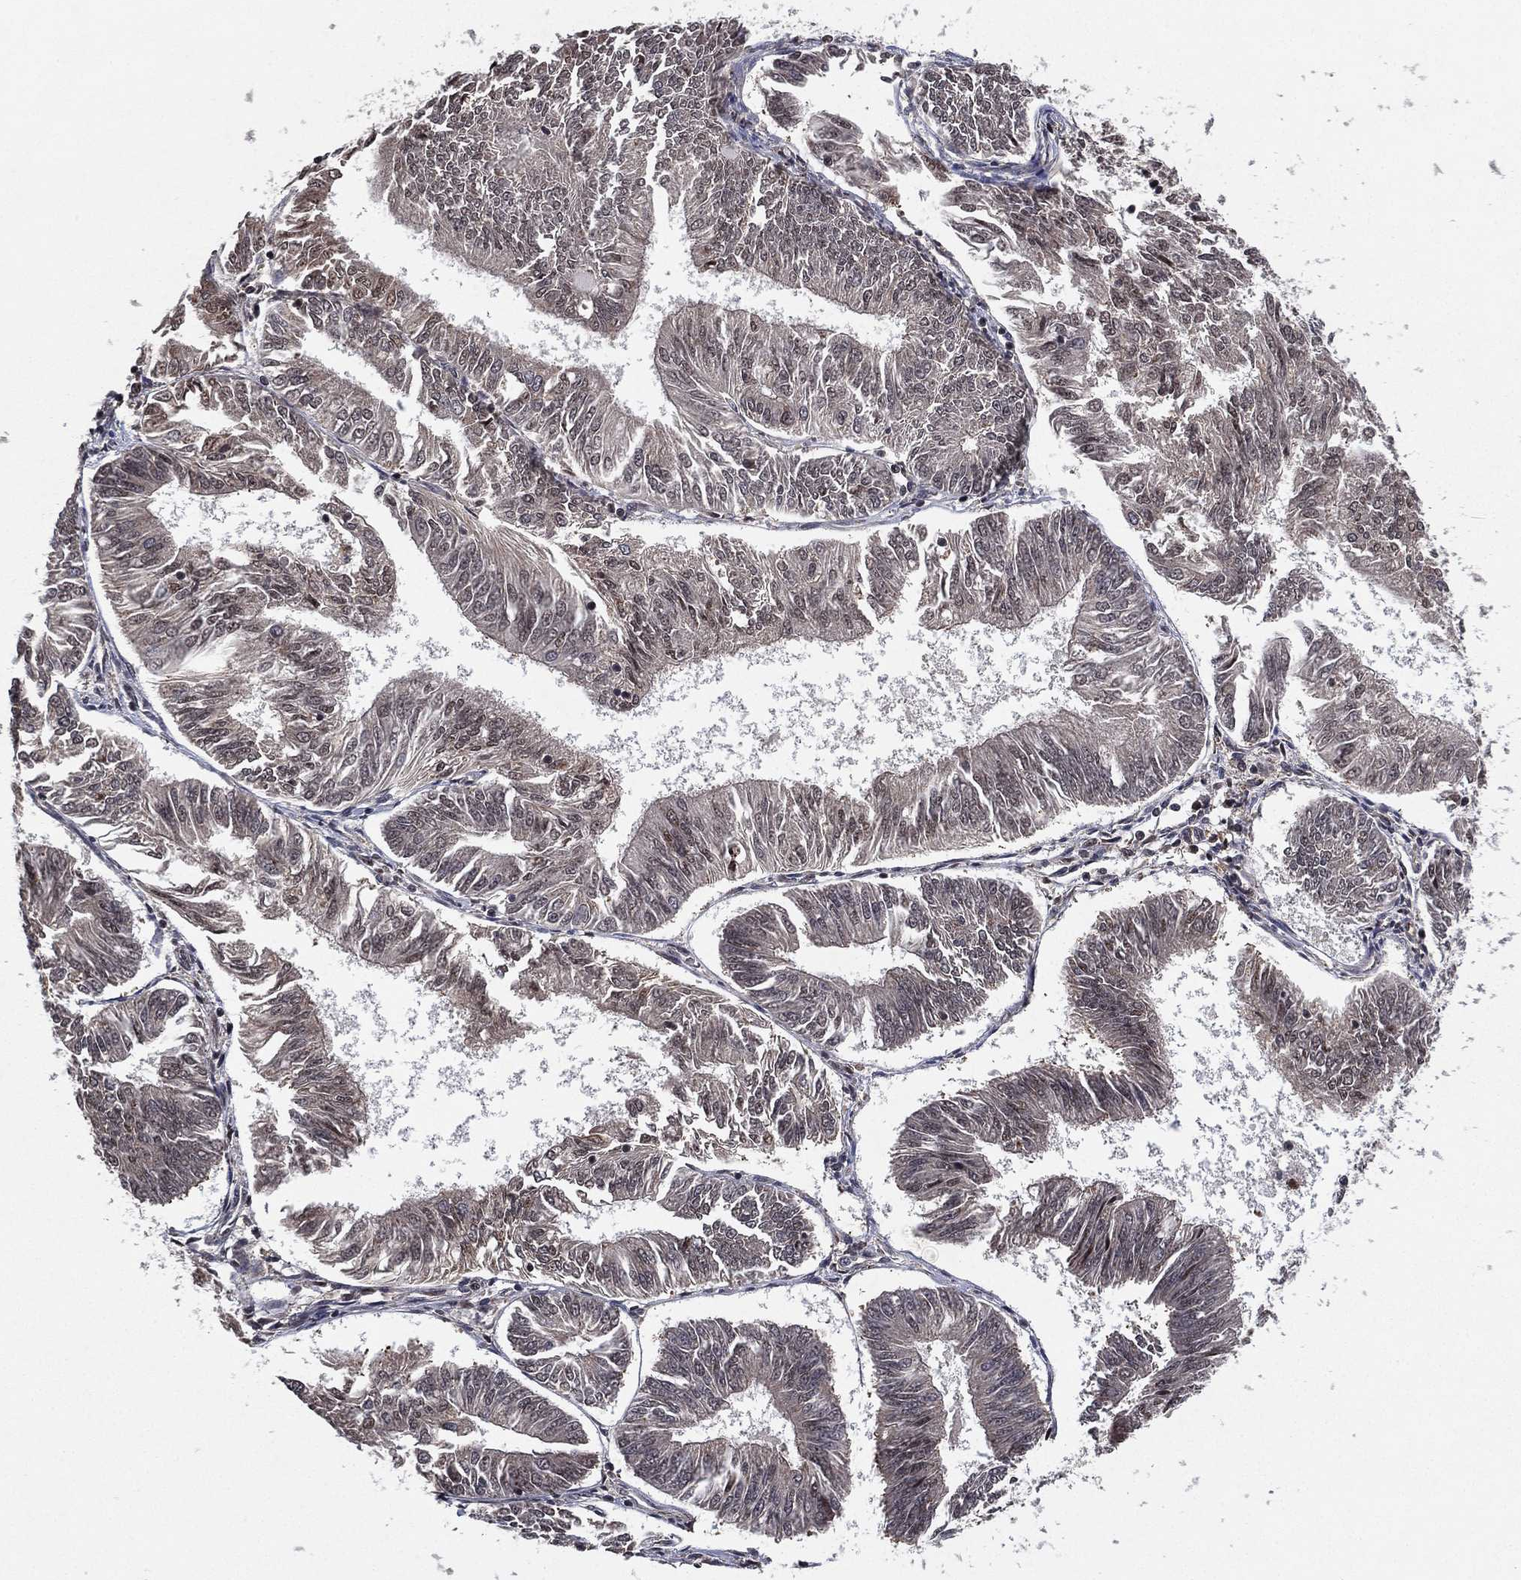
{"staining": {"intensity": "negative", "quantity": "none", "location": "none"}, "tissue": "endometrial cancer", "cell_type": "Tumor cells", "image_type": "cancer", "snomed": [{"axis": "morphology", "description": "Adenocarcinoma, NOS"}, {"axis": "topography", "description": "Endometrium"}], "caption": "High magnification brightfield microscopy of endometrial cancer stained with DAB (brown) and counterstained with hematoxylin (blue): tumor cells show no significant positivity.", "gene": "ATG4B", "patient": {"sex": "female", "age": 58}}